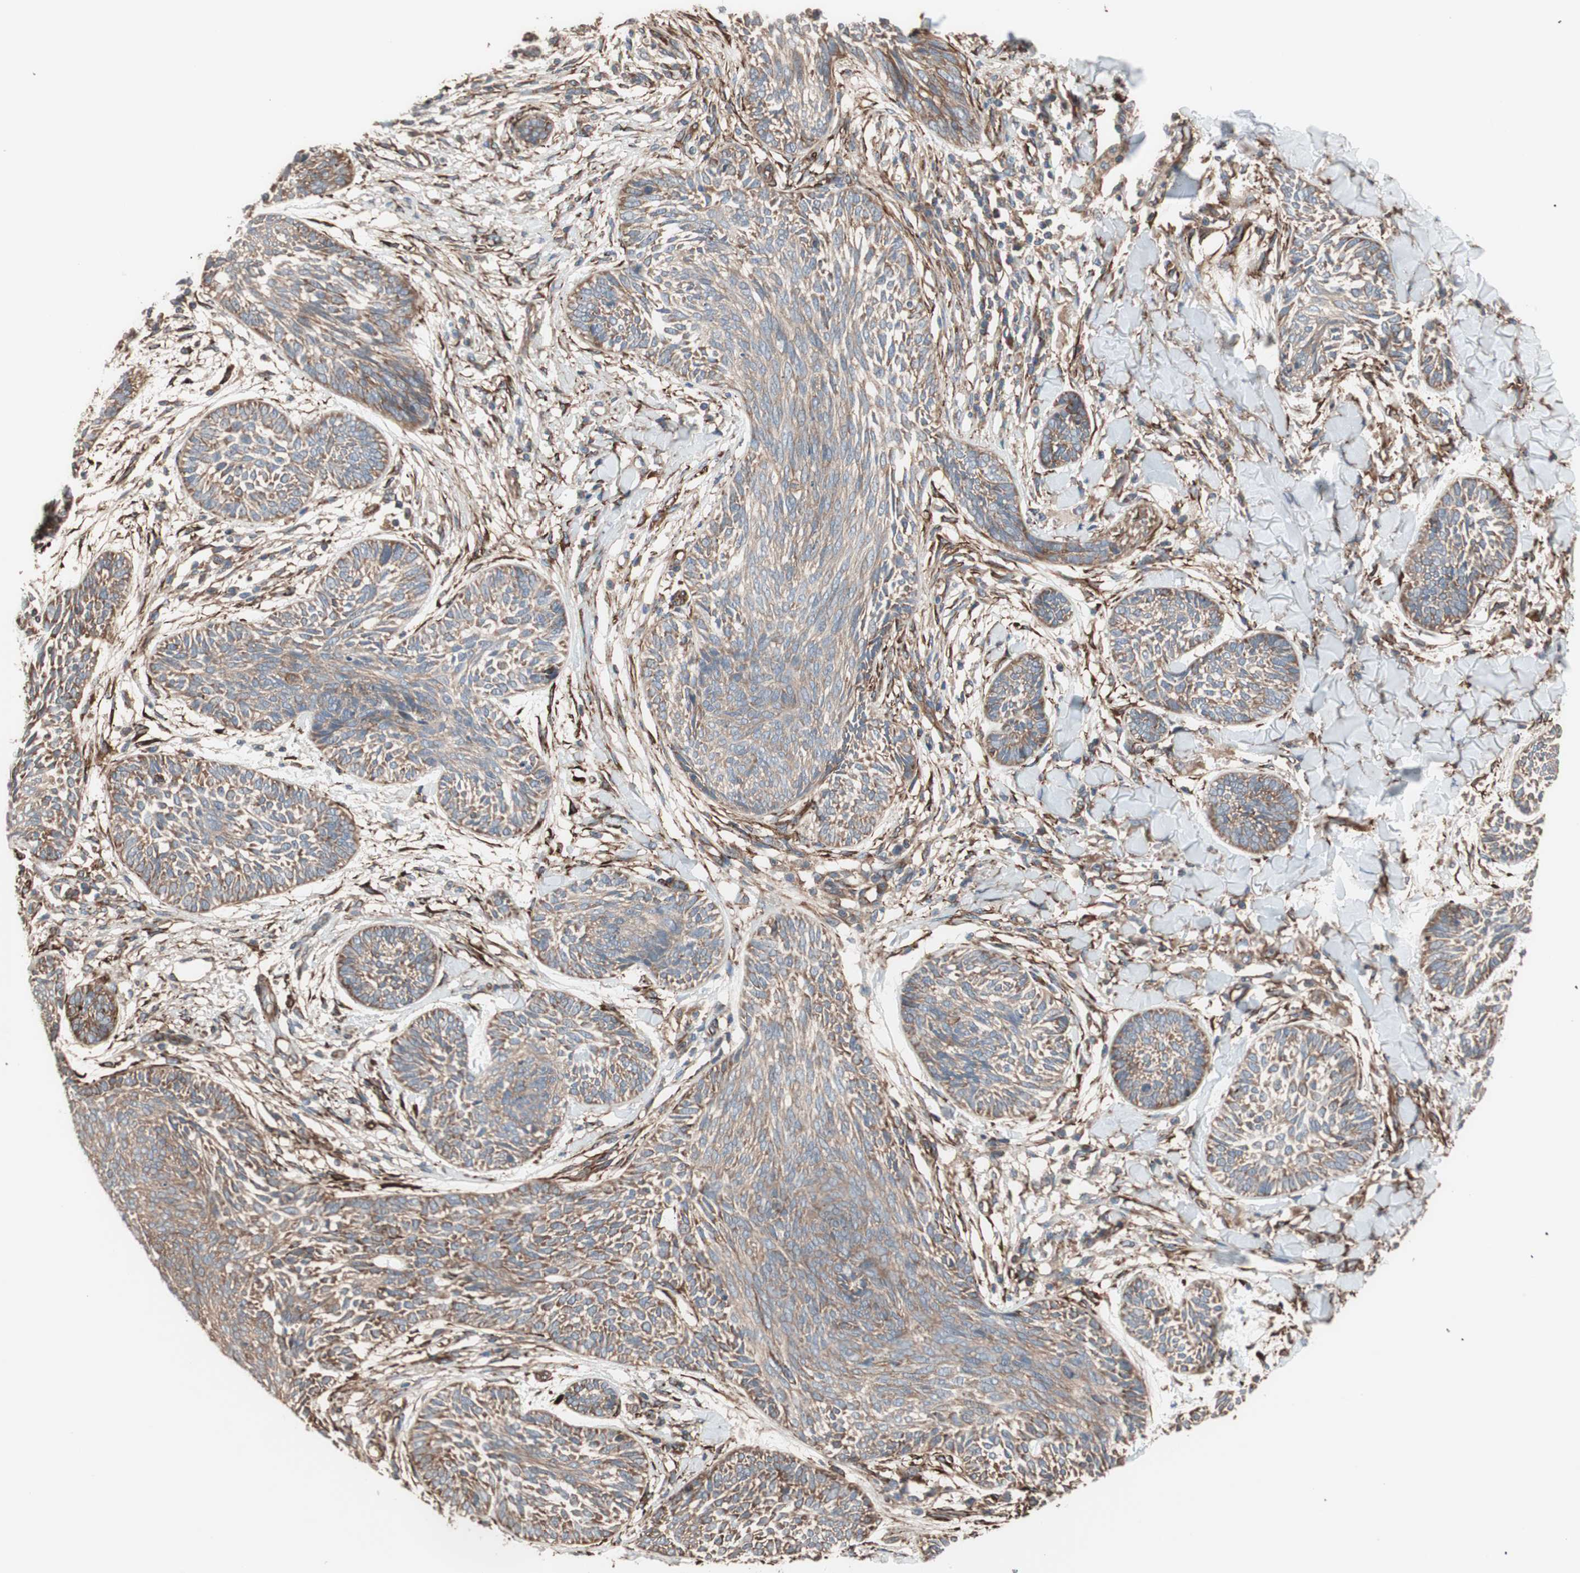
{"staining": {"intensity": "moderate", "quantity": ">75%", "location": "cytoplasmic/membranous"}, "tissue": "skin cancer", "cell_type": "Tumor cells", "image_type": "cancer", "snomed": [{"axis": "morphology", "description": "Papilloma, NOS"}, {"axis": "morphology", "description": "Basal cell carcinoma"}, {"axis": "topography", "description": "Skin"}], "caption": "Brown immunohistochemical staining in human skin cancer (basal cell carcinoma) reveals moderate cytoplasmic/membranous staining in about >75% of tumor cells.", "gene": "GPSM2", "patient": {"sex": "male", "age": 87}}